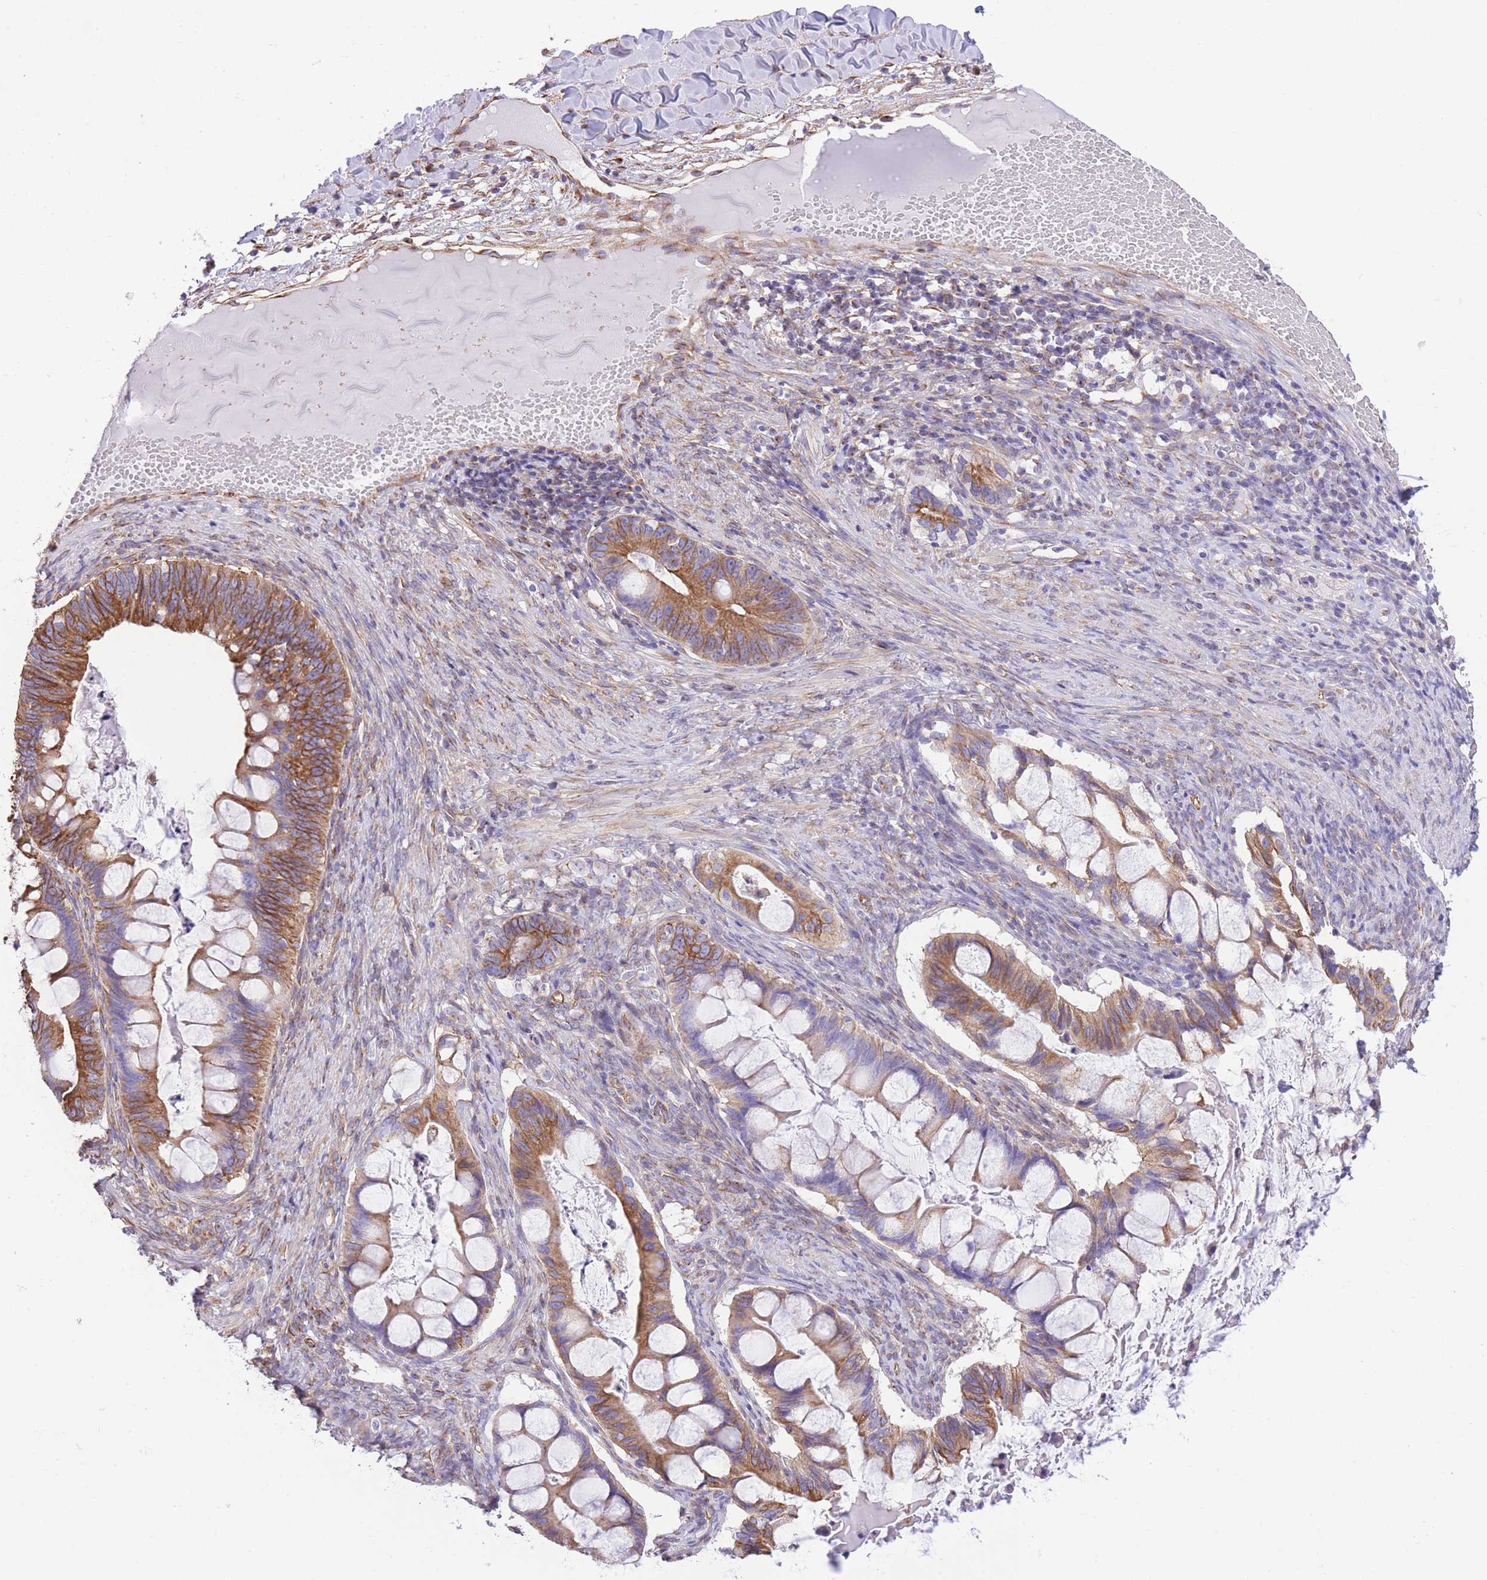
{"staining": {"intensity": "moderate", "quantity": ">75%", "location": "cytoplasmic/membranous"}, "tissue": "ovarian cancer", "cell_type": "Tumor cells", "image_type": "cancer", "snomed": [{"axis": "morphology", "description": "Cystadenocarcinoma, mucinous, NOS"}, {"axis": "topography", "description": "Ovary"}], "caption": "An IHC image of neoplastic tissue is shown. Protein staining in brown labels moderate cytoplasmic/membranous positivity in ovarian cancer within tumor cells.", "gene": "RHOU", "patient": {"sex": "female", "age": 61}}